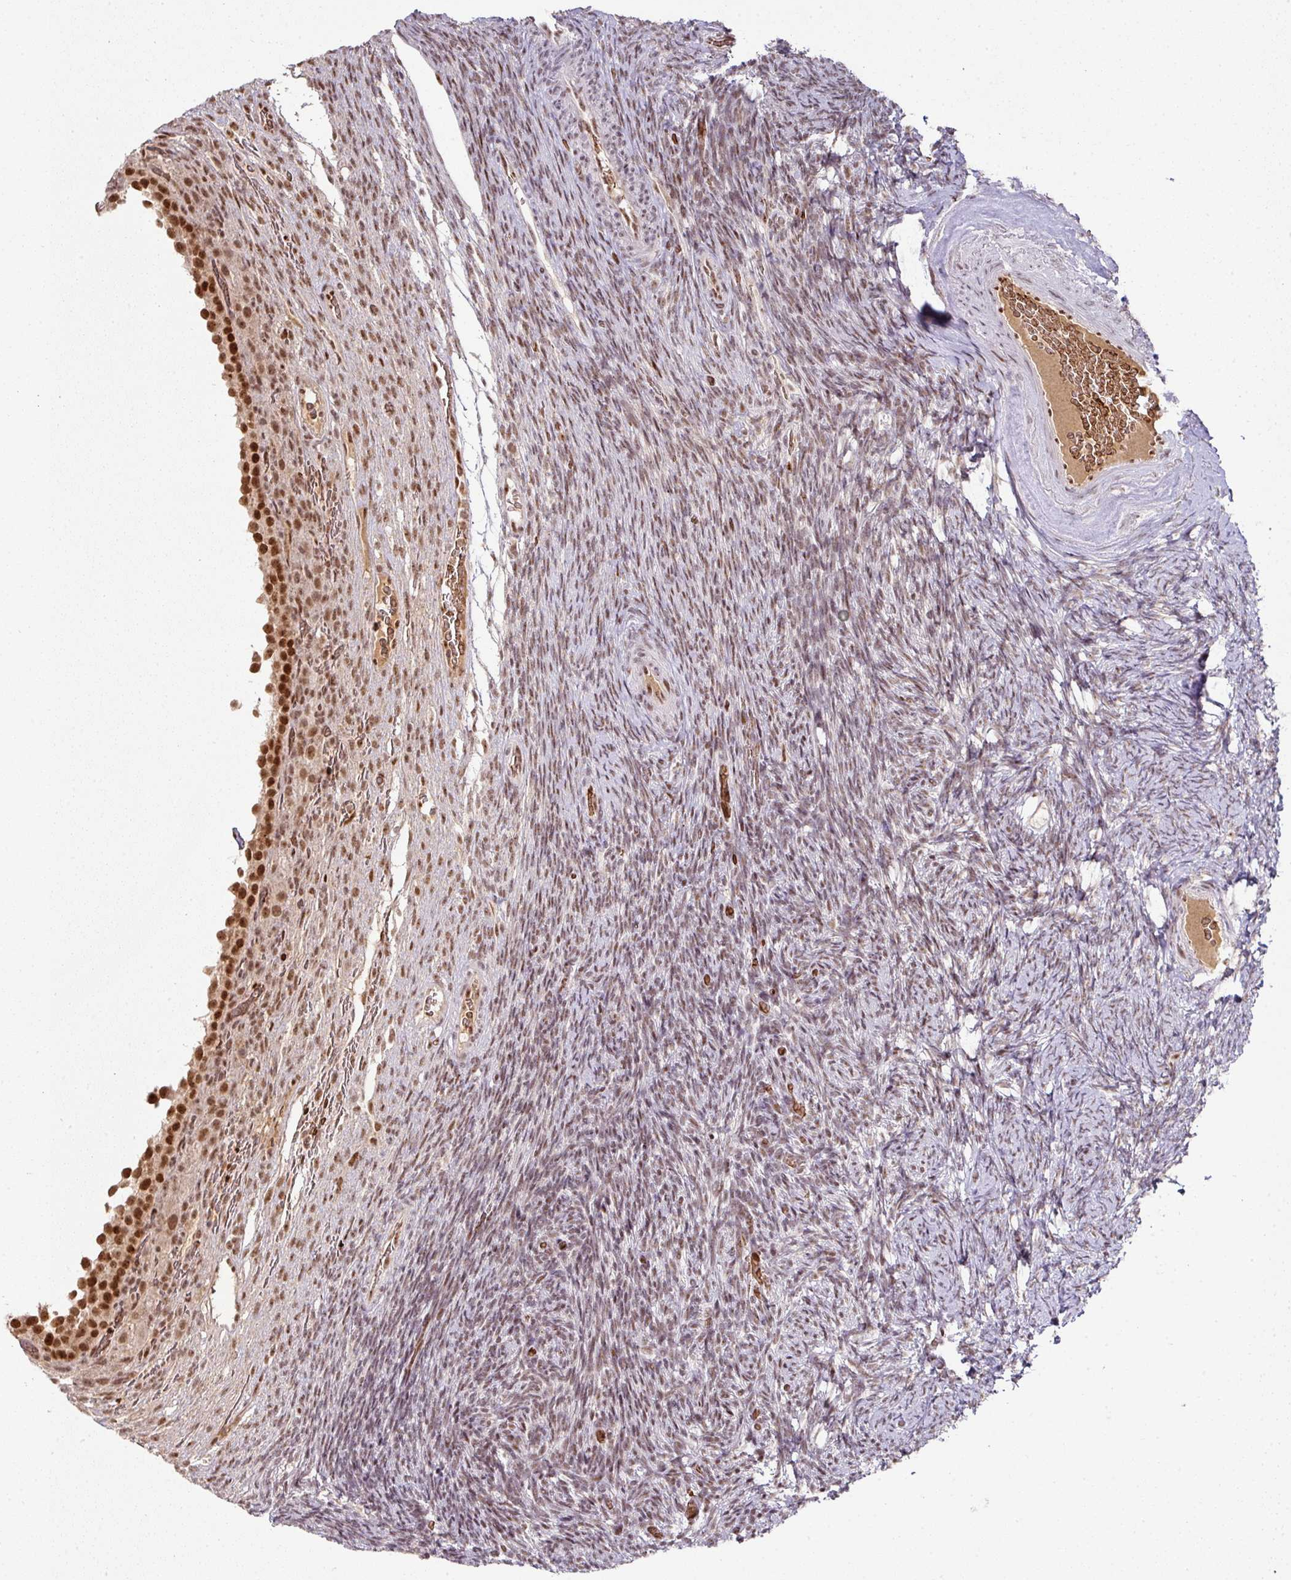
{"staining": {"intensity": "weak", "quantity": "<25%", "location": "cytoplasmic/membranous,nuclear"}, "tissue": "ovary", "cell_type": "Ovarian stroma cells", "image_type": "normal", "snomed": [{"axis": "morphology", "description": "Normal tissue, NOS"}, {"axis": "topography", "description": "Ovary"}], "caption": "Ovary stained for a protein using immunohistochemistry (IHC) reveals no positivity ovarian stroma cells.", "gene": "NEIL1", "patient": {"sex": "female", "age": 34}}